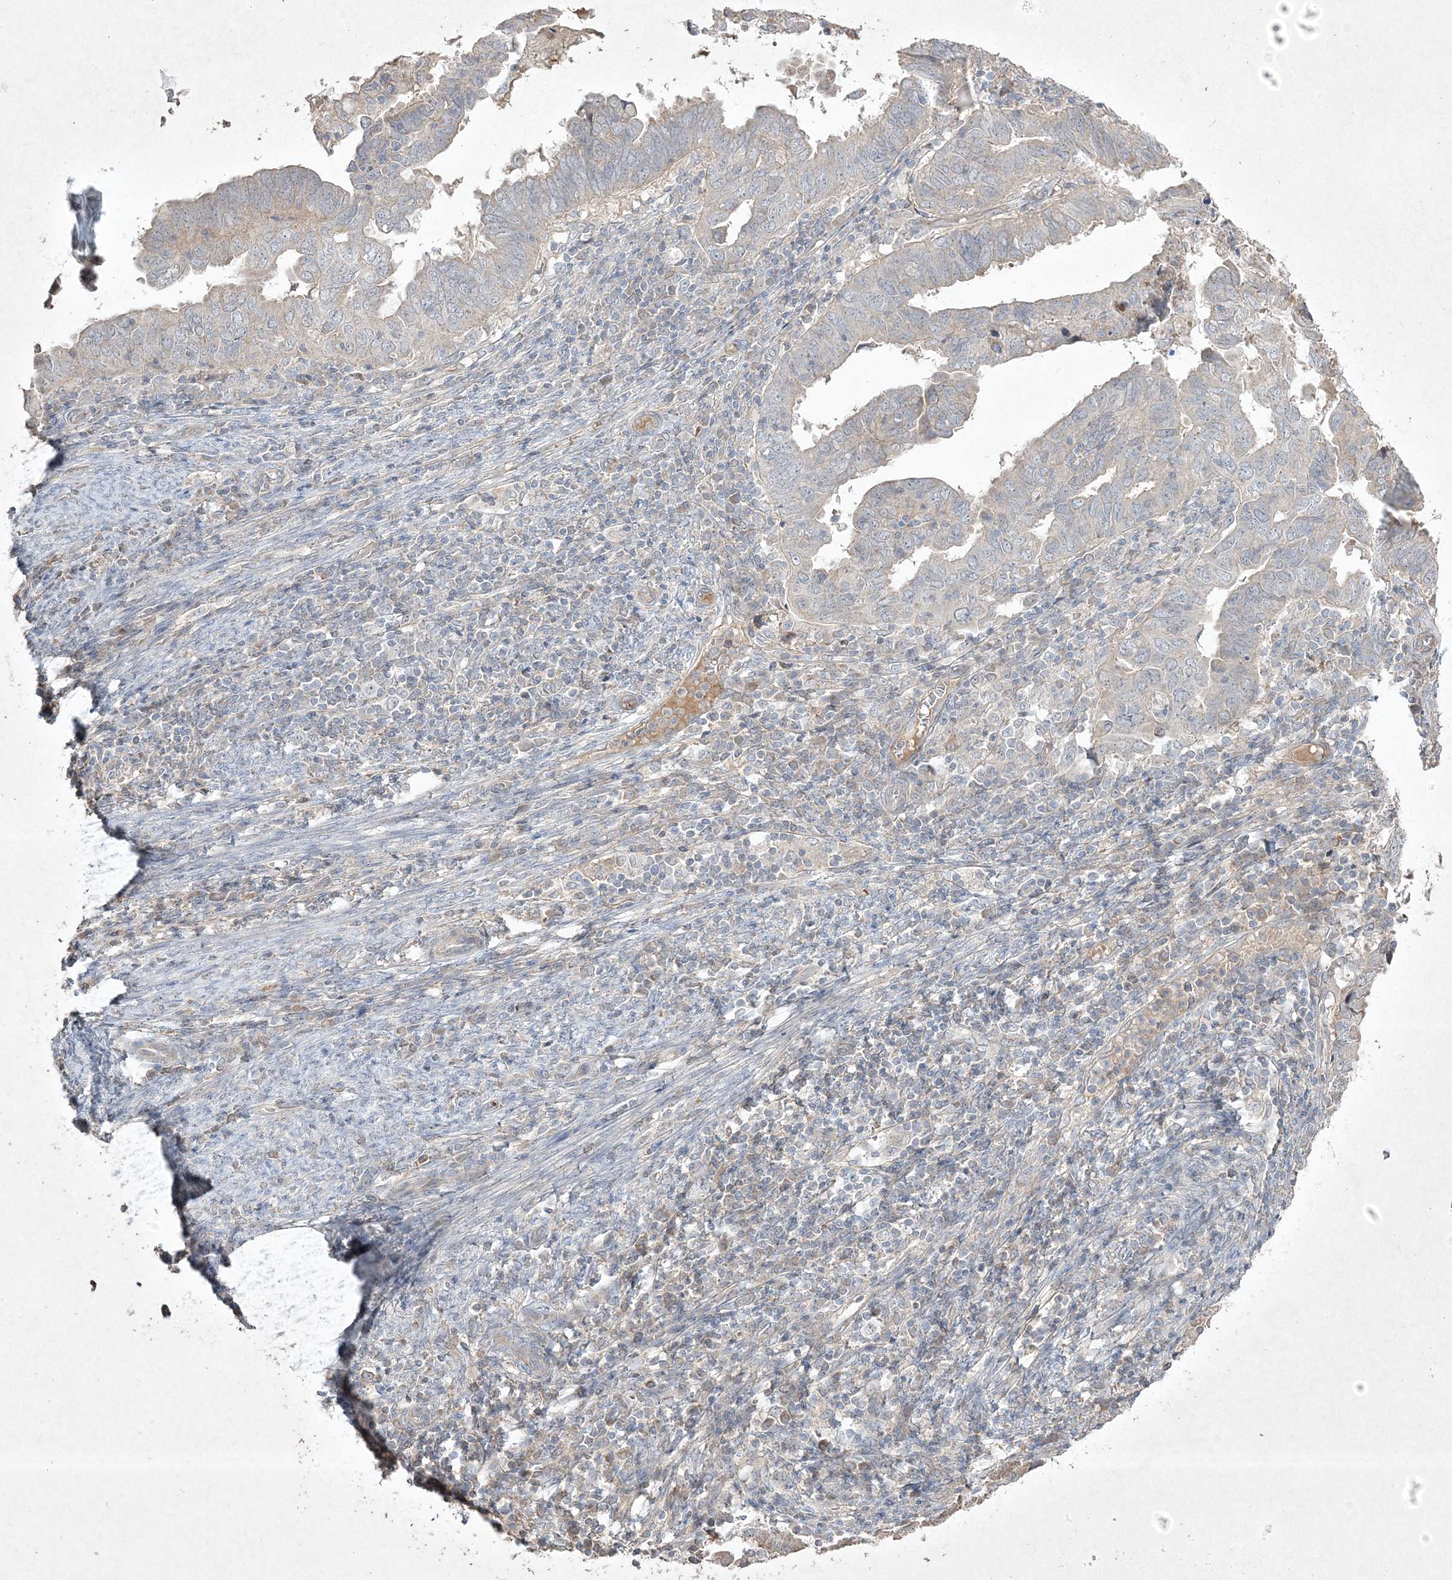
{"staining": {"intensity": "negative", "quantity": "none", "location": "none"}, "tissue": "endometrial cancer", "cell_type": "Tumor cells", "image_type": "cancer", "snomed": [{"axis": "morphology", "description": "Adenocarcinoma, NOS"}, {"axis": "topography", "description": "Uterus"}], "caption": "This histopathology image is of endometrial adenocarcinoma stained with immunohistochemistry (IHC) to label a protein in brown with the nuclei are counter-stained blue. There is no staining in tumor cells. The staining was performed using DAB (3,3'-diaminobenzidine) to visualize the protein expression in brown, while the nuclei were stained in blue with hematoxylin (Magnification: 20x).", "gene": "RGL4", "patient": {"sex": "female", "age": 77}}